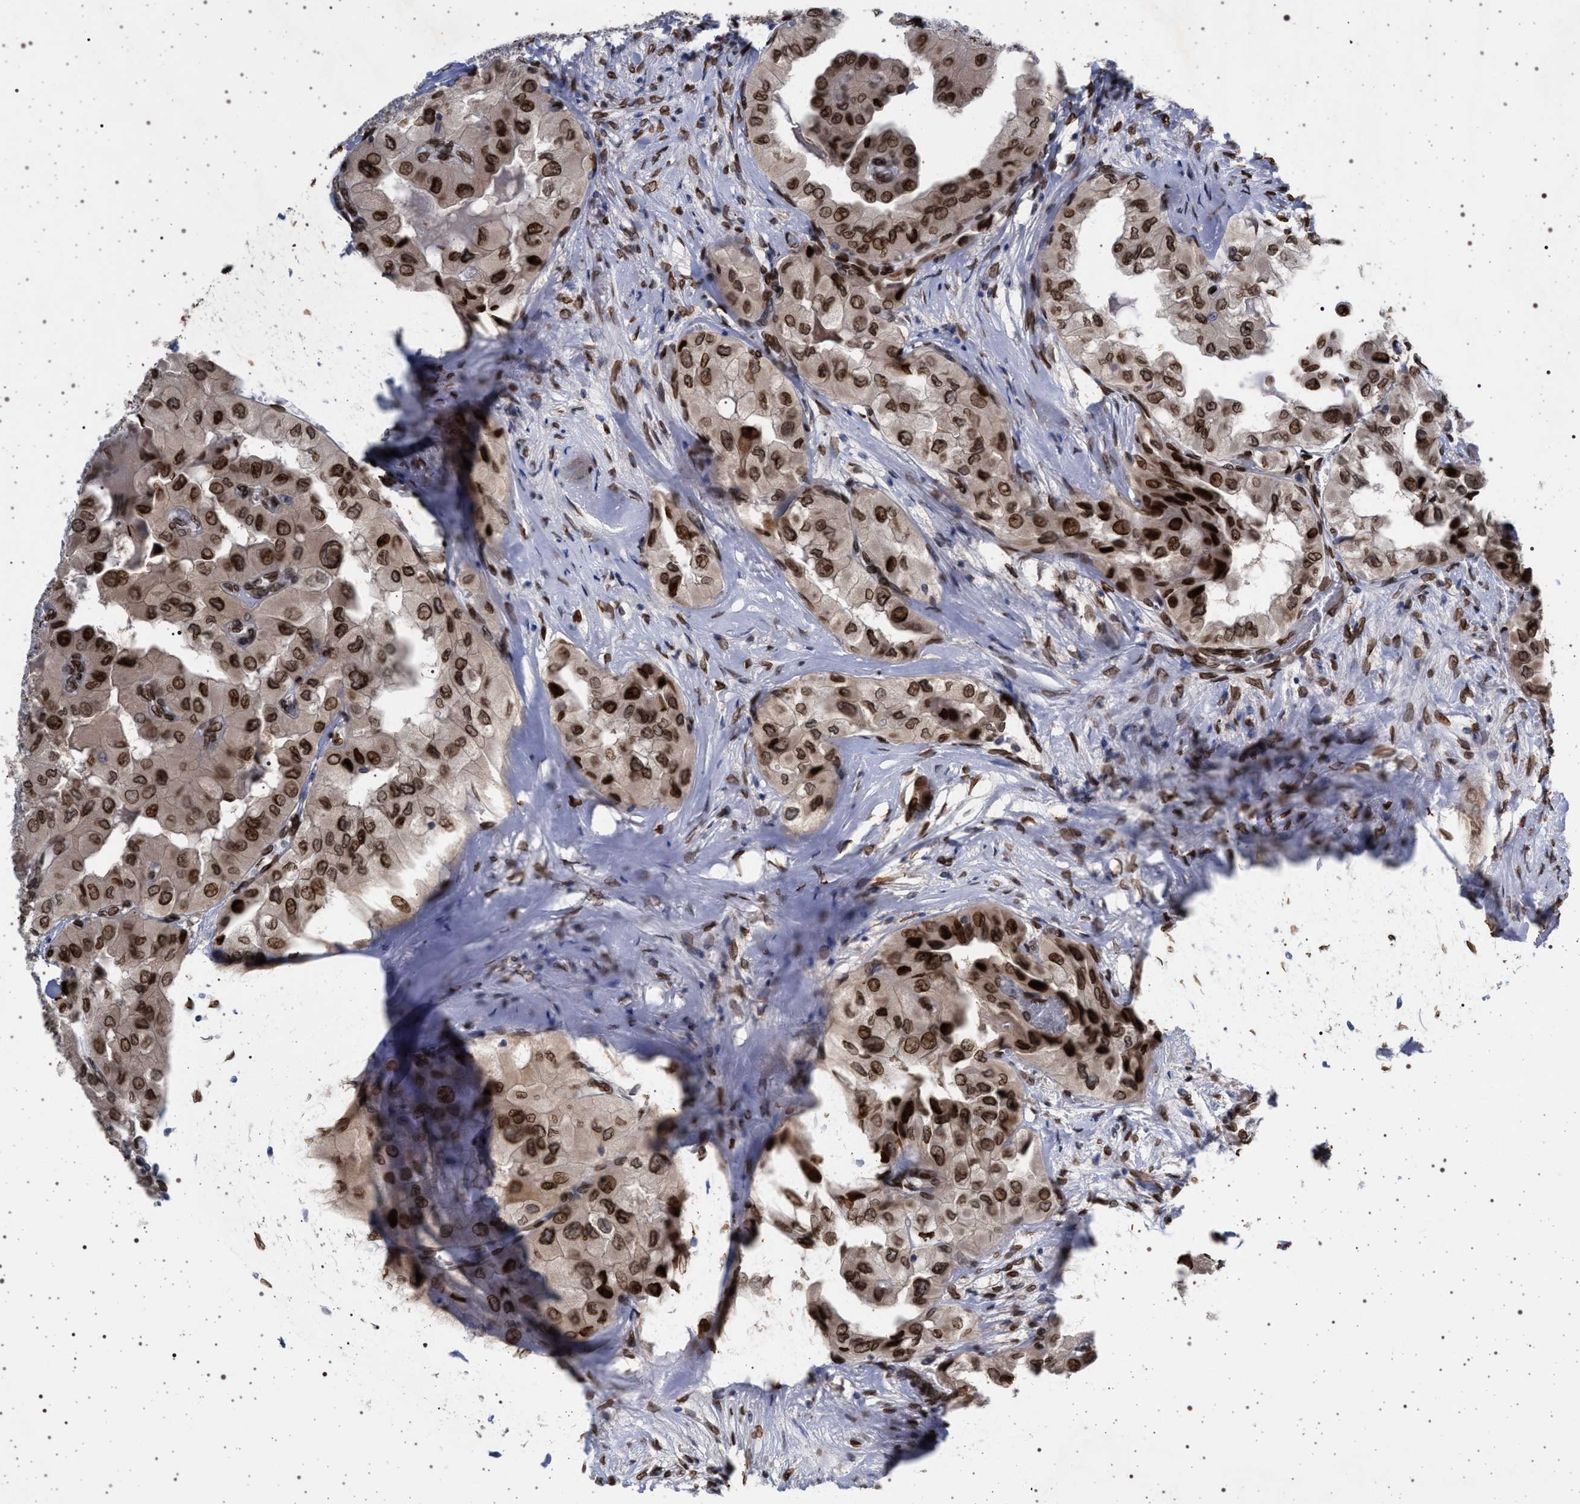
{"staining": {"intensity": "strong", "quantity": ">75%", "location": "cytoplasmic/membranous,nuclear"}, "tissue": "thyroid cancer", "cell_type": "Tumor cells", "image_type": "cancer", "snomed": [{"axis": "morphology", "description": "Papillary adenocarcinoma, NOS"}, {"axis": "topography", "description": "Thyroid gland"}], "caption": "Immunohistochemical staining of human thyroid cancer (papillary adenocarcinoma) reveals high levels of strong cytoplasmic/membranous and nuclear positivity in about >75% of tumor cells. (IHC, brightfield microscopy, high magnification).", "gene": "ING2", "patient": {"sex": "female", "age": 59}}